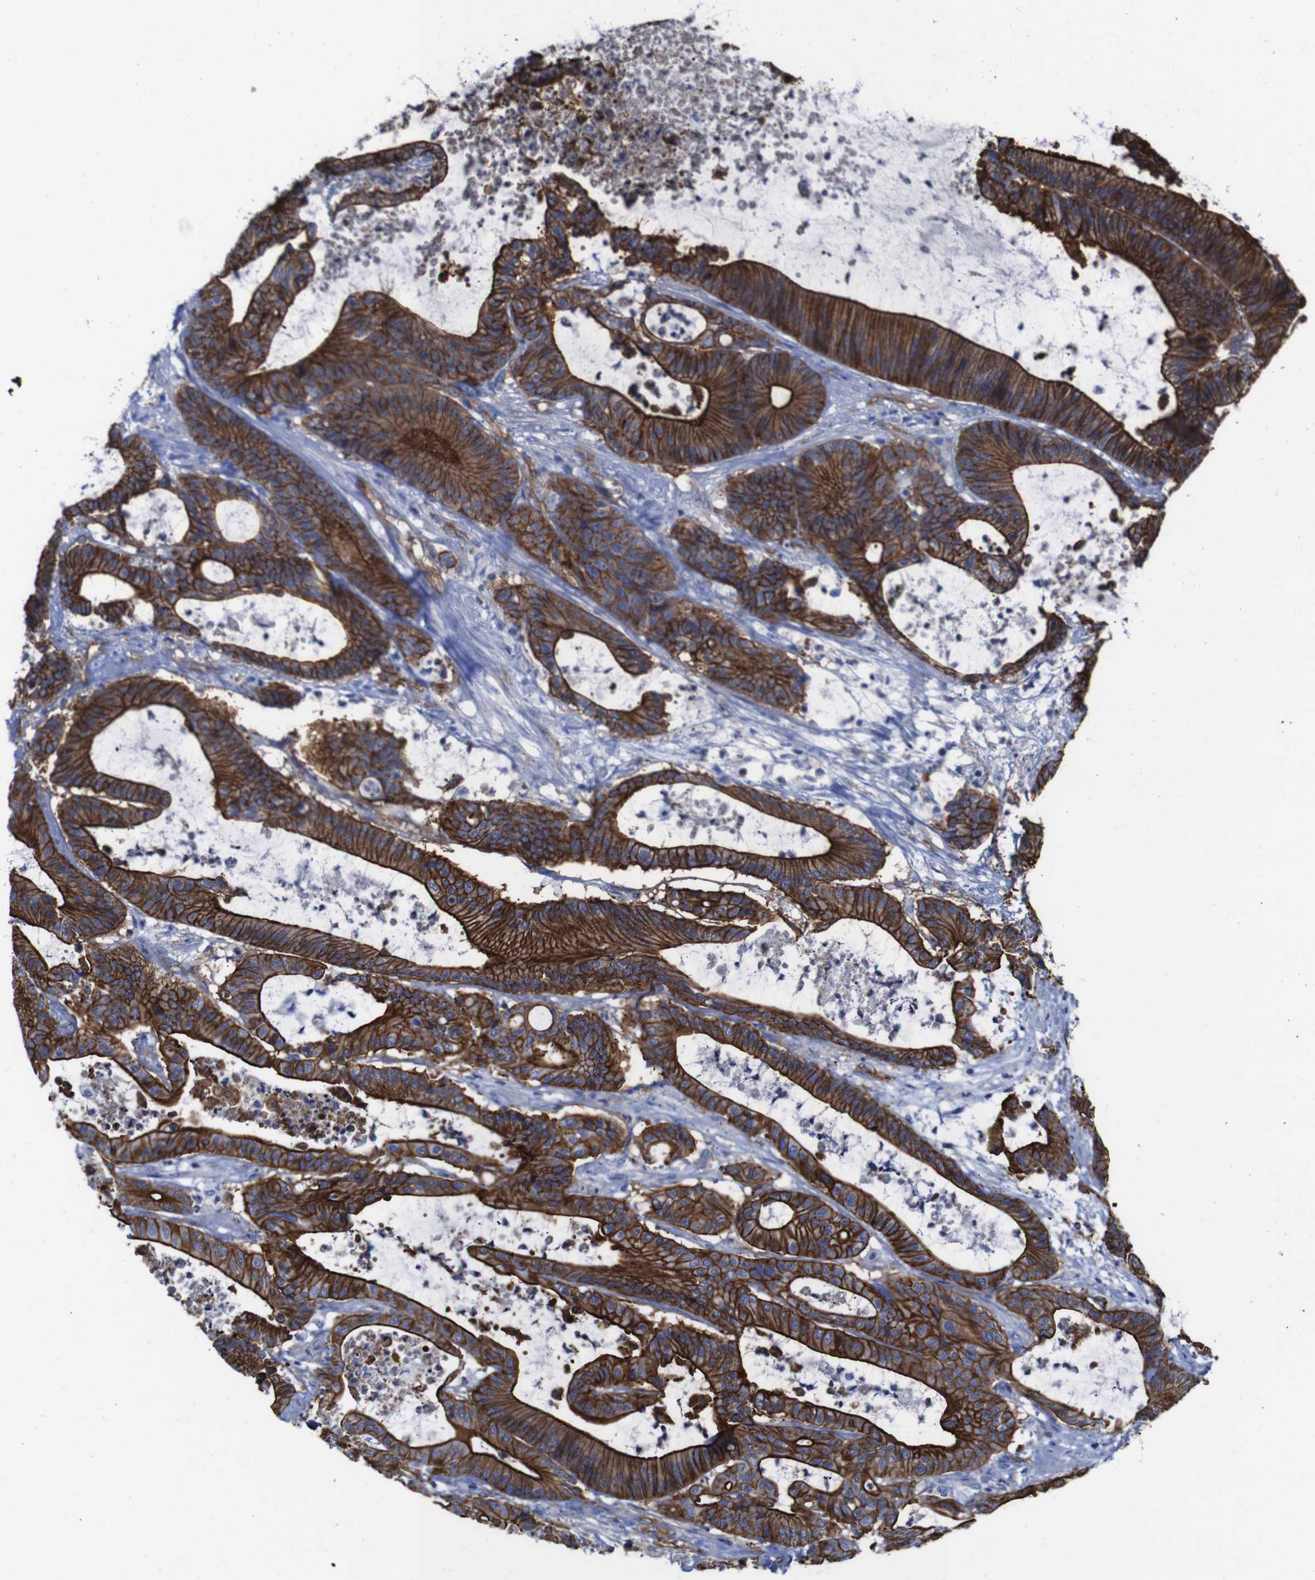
{"staining": {"intensity": "strong", "quantity": ">75%", "location": "cytoplasmic/membranous"}, "tissue": "colorectal cancer", "cell_type": "Tumor cells", "image_type": "cancer", "snomed": [{"axis": "morphology", "description": "Adenocarcinoma, NOS"}, {"axis": "topography", "description": "Colon"}], "caption": "Colorectal cancer (adenocarcinoma) stained for a protein displays strong cytoplasmic/membranous positivity in tumor cells.", "gene": "SPTBN1", "patient": {"sex": "female", "age": 84}}